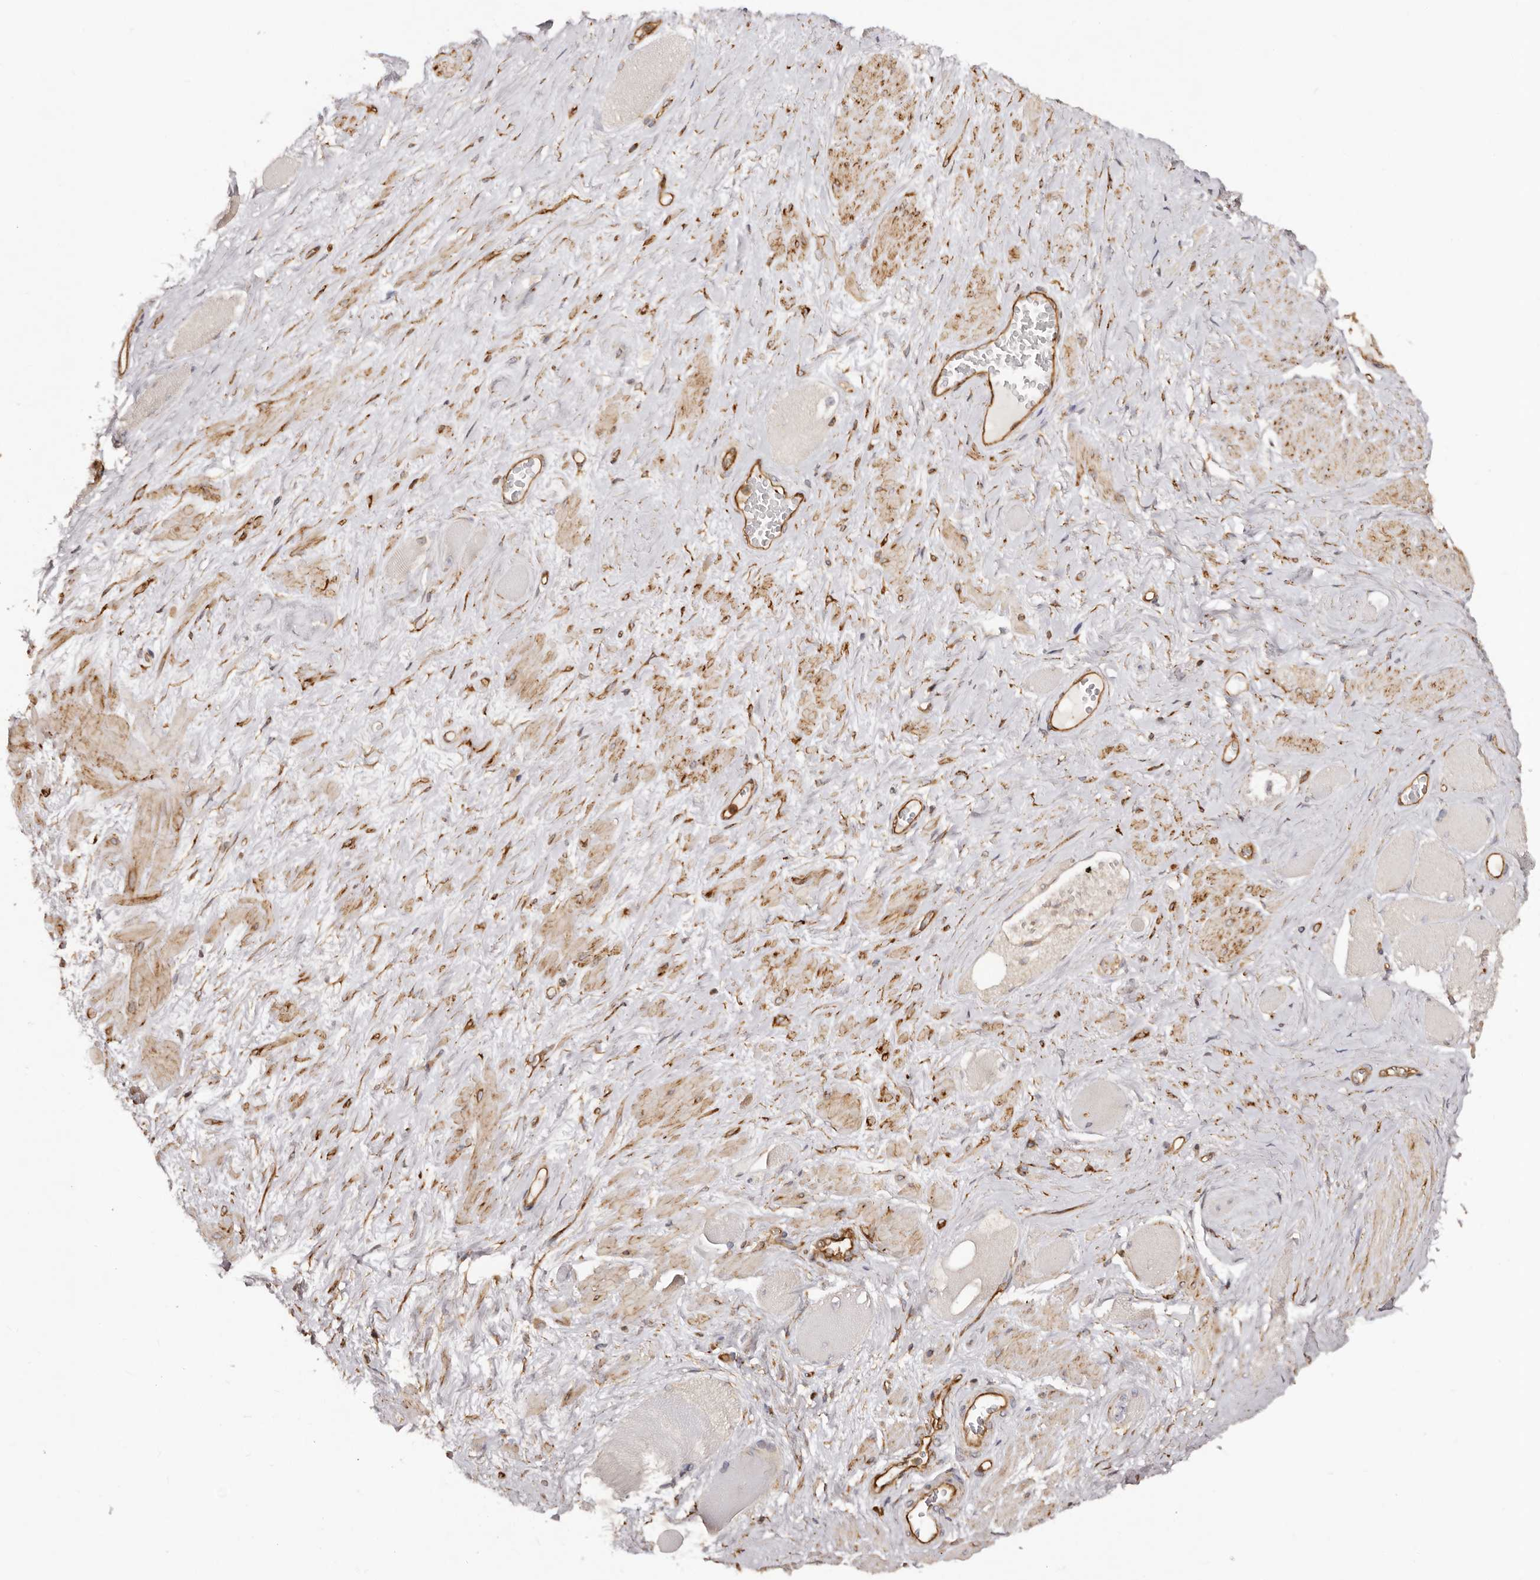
{"staining": {"intensity": "moderate", "quantity": ">75%", "location": "cytoplasmic/membranous"}, "tissue": "adipose tissue", "cell_type": "Adipocytes", "image_type": "normal", "snomed": [{"axis": "morphology", "description": "Normal tissue, NOS"}, {"axis": "morphology", "description": "Adenocarcinoma, Low grade"}, {"axis": "topography", "description": "Prostate"}, {"axis": "topography", "description": "Peripheral nerve tissue"}], "caption": "Adipose tissue stained with immunohistochemistry (IHC) exhibits moderate cytoplasmic/membranous expression in approximately >75% of adipocytes. The protein is shown in brown color, while the nuclei are stained blue.", "gene": "RPS6", "patient": {"sex": "male", "age": 63}}